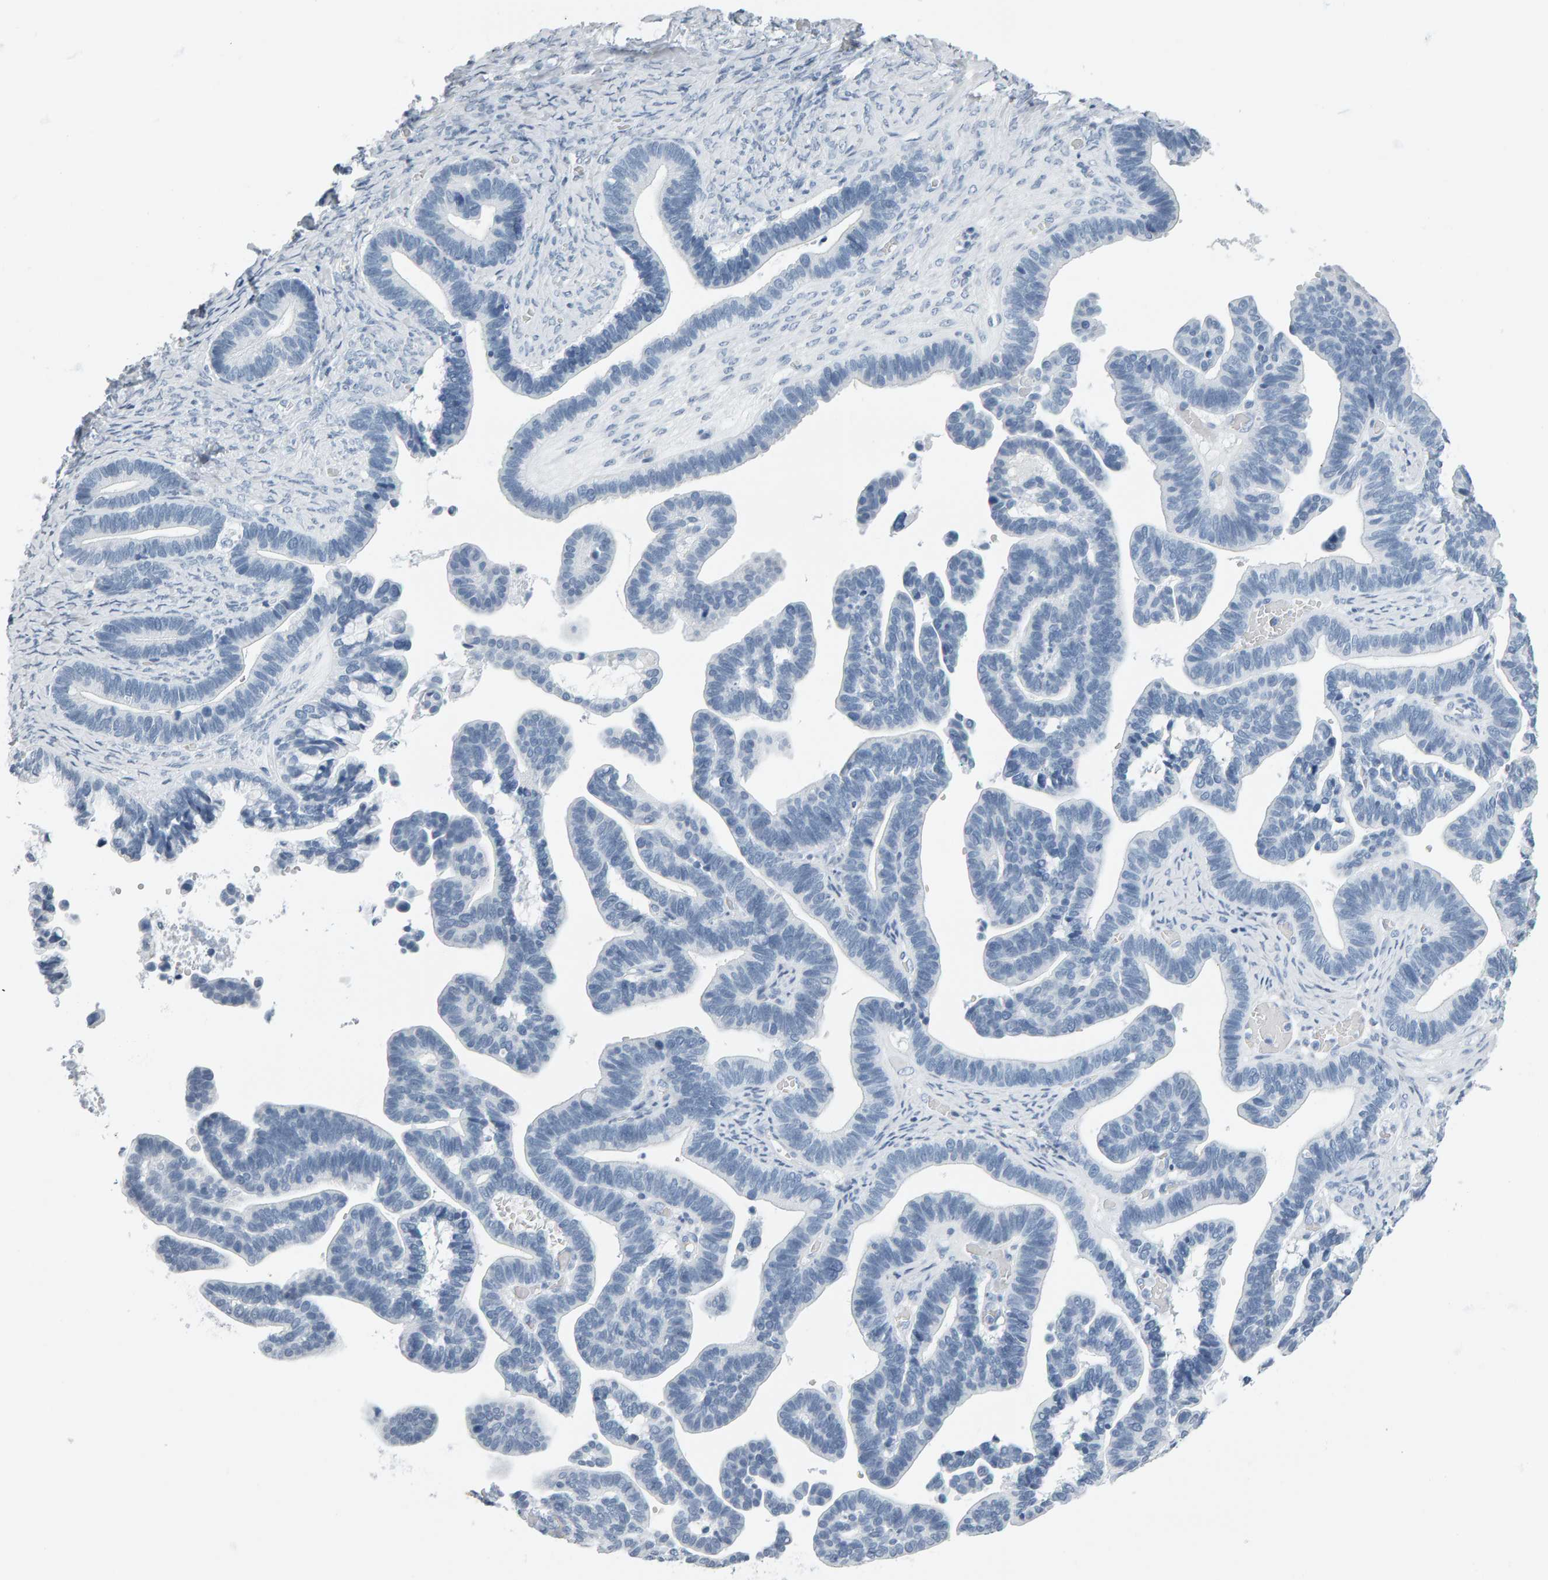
{"staining": {"intensity": "negative", "quantity": "none", "location": "none"}, "tissue": "ovarian cancer", "cell_type": "Tumor cells", "image_type": "cancer", "snomed": [{"axis": "morphology", "description": "Cystadenocarcinoma, serous, NOS"}, {"axis": "topography", "description": "Ovary"}], "caption": "A high-resolution image shows immunohistochemistry (IHC) staining of ovarian serous cystadenocarcinoma, which displays no significant staining in tumor cells.", "gene": "SPACA3", "patient": {"sex": "female", "age": 56}}